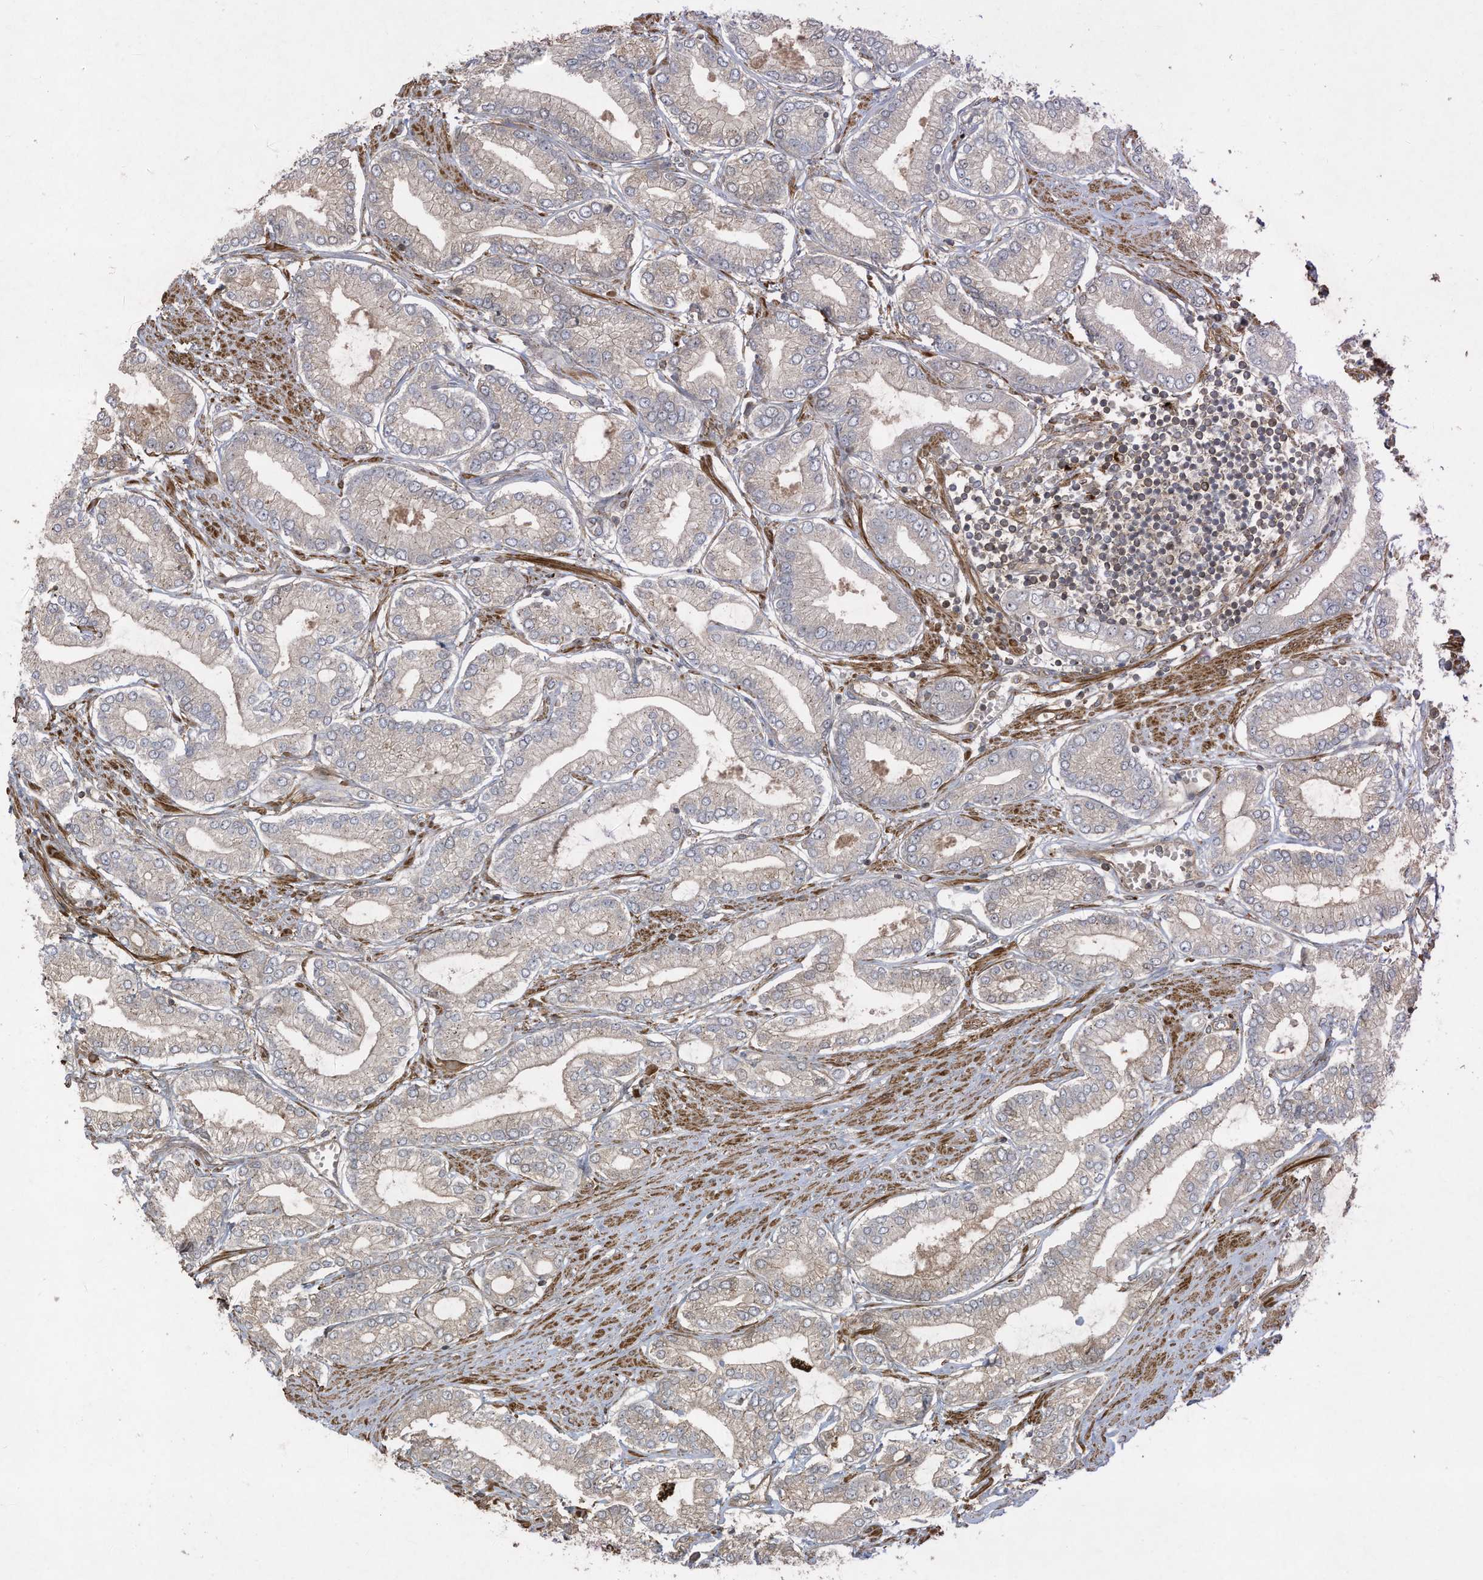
{"staining": {"intensity": "weak", "quantity": "<25%", "location": "cytoplasmic/membranous"}, "tissue": "prostate cancer", "cell_type": "Tumor cells", "image_type": "cancer", "snomed": [{"axis": "morphology", "description": "Adenocarcinoma, Low grade"}, {"axis": "topography", "description": "Prostate"}], "caption": "Prostate cancer (low-grade adenocarcinoma) stained for a protein using immunohistochemistry demonstrates no expression tumor cells.", "gene": "DDIT4", "patient": {"sex": "male", "age": 63}}